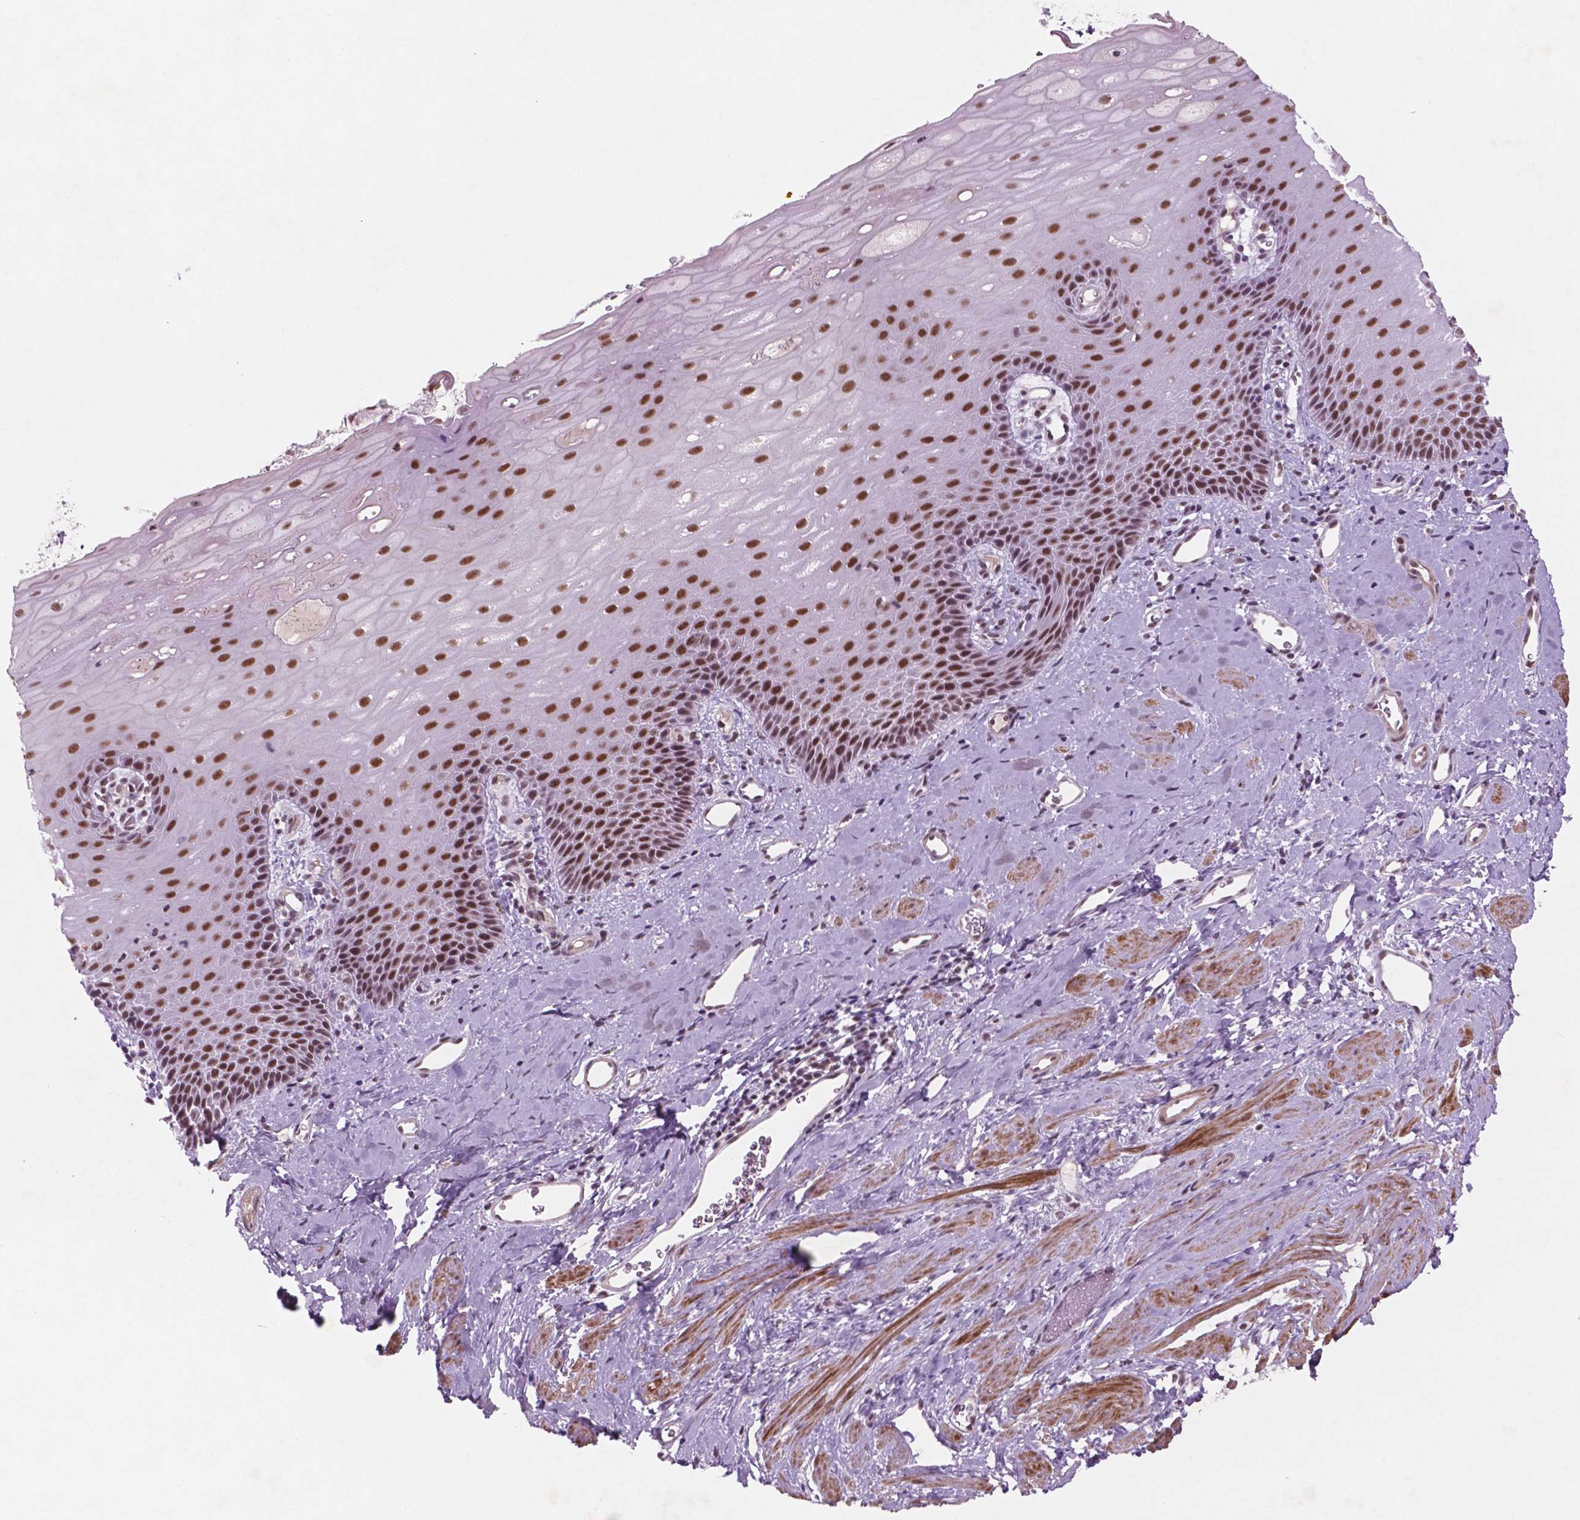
{"staining": {"intensity": "moderate", "quantity": ">75%", "location": "nuclear"}, "tissue": "esophagus", "cell_type": "Squamous epithelial cells", "image_type": "normal", "snomed": [{"axis": "morphology", "description": "Normal tissue, NOS"}, {"axis": "topography", "description": "Esophagus"}], "caption": "Immunohistochemistry (IHC) image of normal human esophagus stained for a protein (brown), which shows medium levels of moderate nuclear expression in about >75% of squamous epithelial cells.", "gene": "CTR9", "patient": {"sex": "male", "age": 64}}